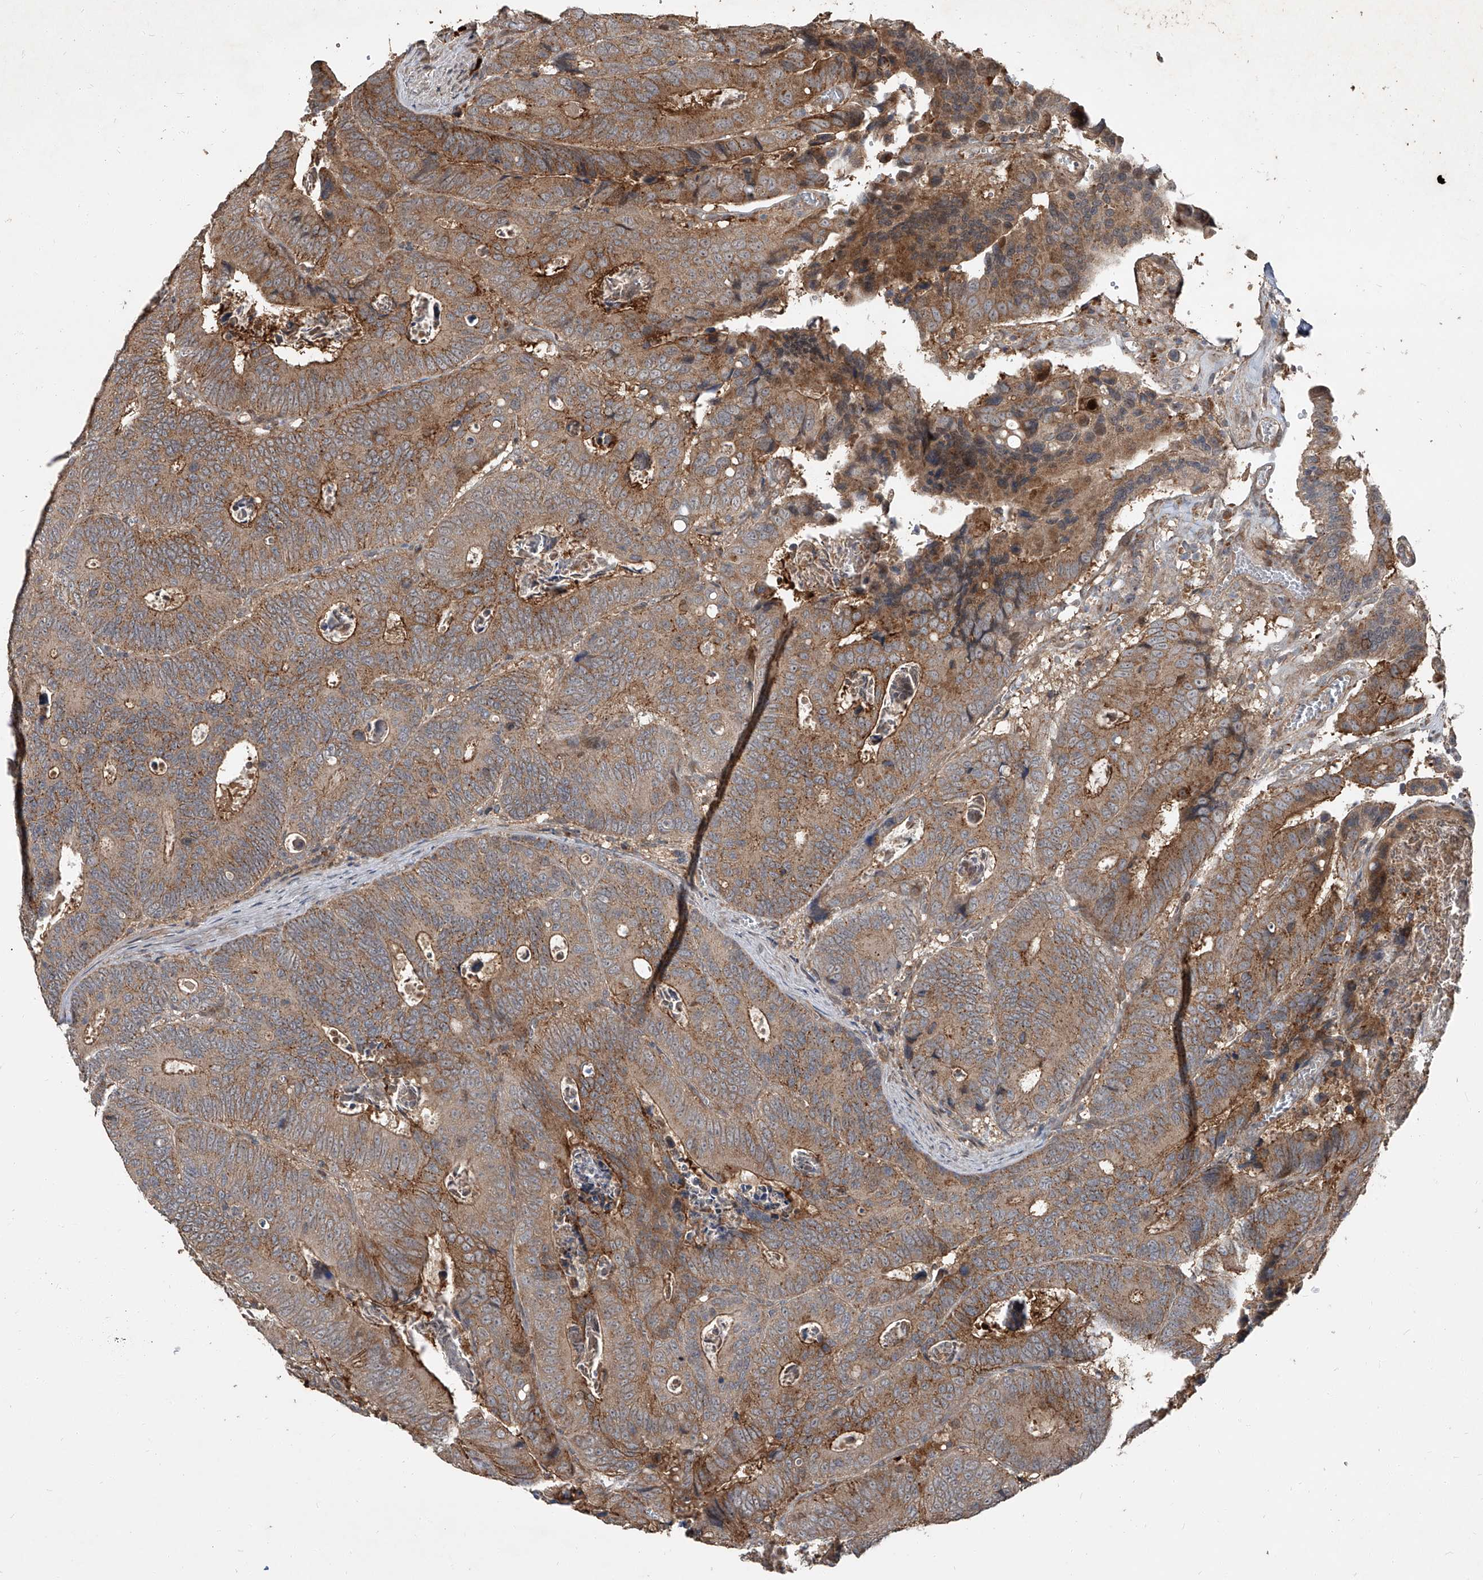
{"staining": {"intensity": "moderate", "quantity": ">75%", "location": "cytoplasmic/membranous"}, "tissue": "colorectal cancer", "cell_type": "Tumor cells", "image_type": "cancer", "snomed": [{"axis": "morphology", "description": "Inflammation, NOS"}, {"axis": "morphology", "description": "Adenocarcinoma, NOS"}, {"axis": "topography", "description": "Colon"}], "caption": "Tumor cells reveal moderate cytoplasmic/membranous expression in about >75% of cells in colorectal adenocarcinoma. (brown staining indicates protein expression, while blue staining denotes nuclei).", "gene": "CCN1", "patient": {"sex": "male", "age": 72}}